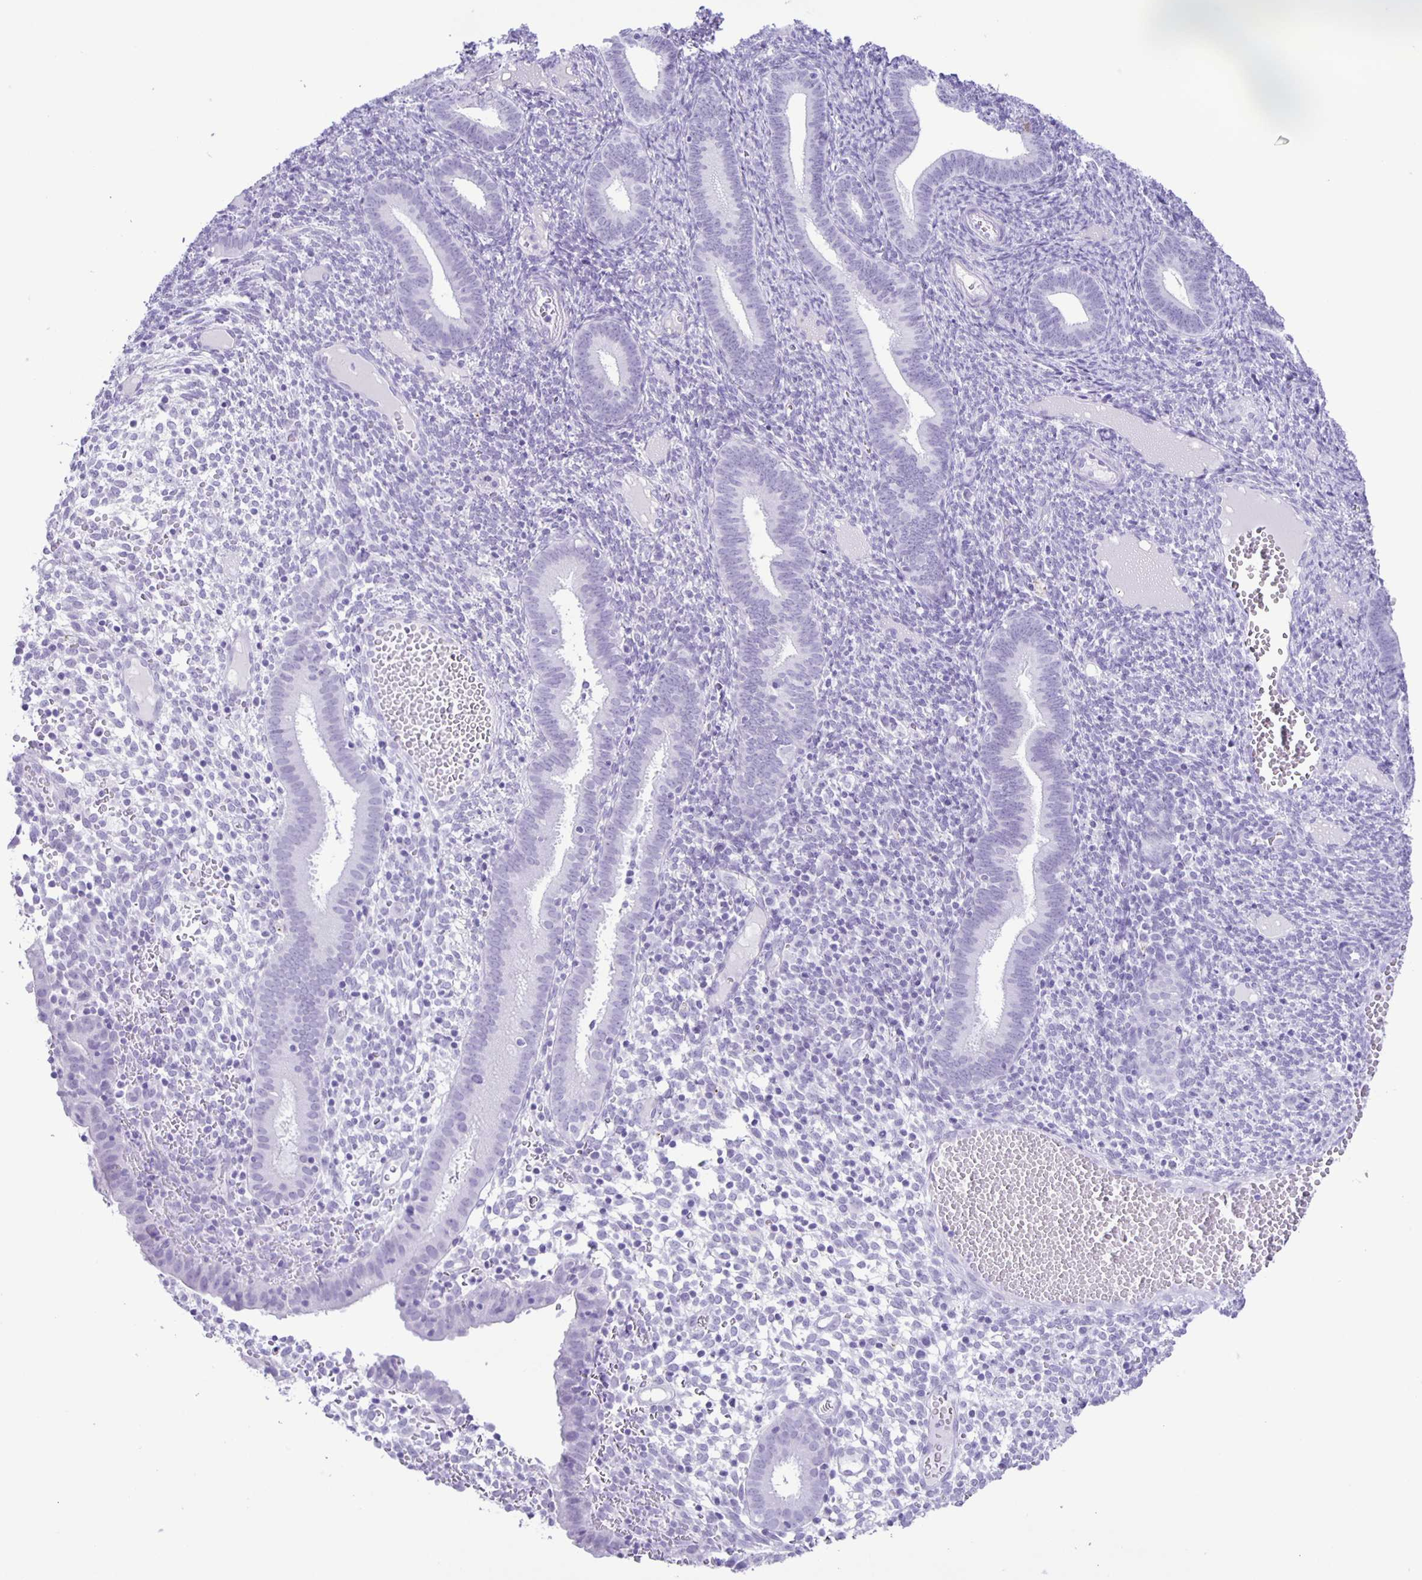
{"staining": {"intensity": "negative", "quantity": "none", "location": "none"}, "tissue": "endometrium", "cell_type": "Cells in endometrial stroma", "image_type": "normal", "snomed": [{"axis": "morphology", "description": "Normal tissue, NOS"}, {"axis": "topography", "description": "Endometrium"}], "caption": "This is an IHC micrograph of unremarkable human endometrium. There is no staining in cells in endometrial stroma.", "gene": "EZHIP", "patient": {"sex": "female", "age": 41}}